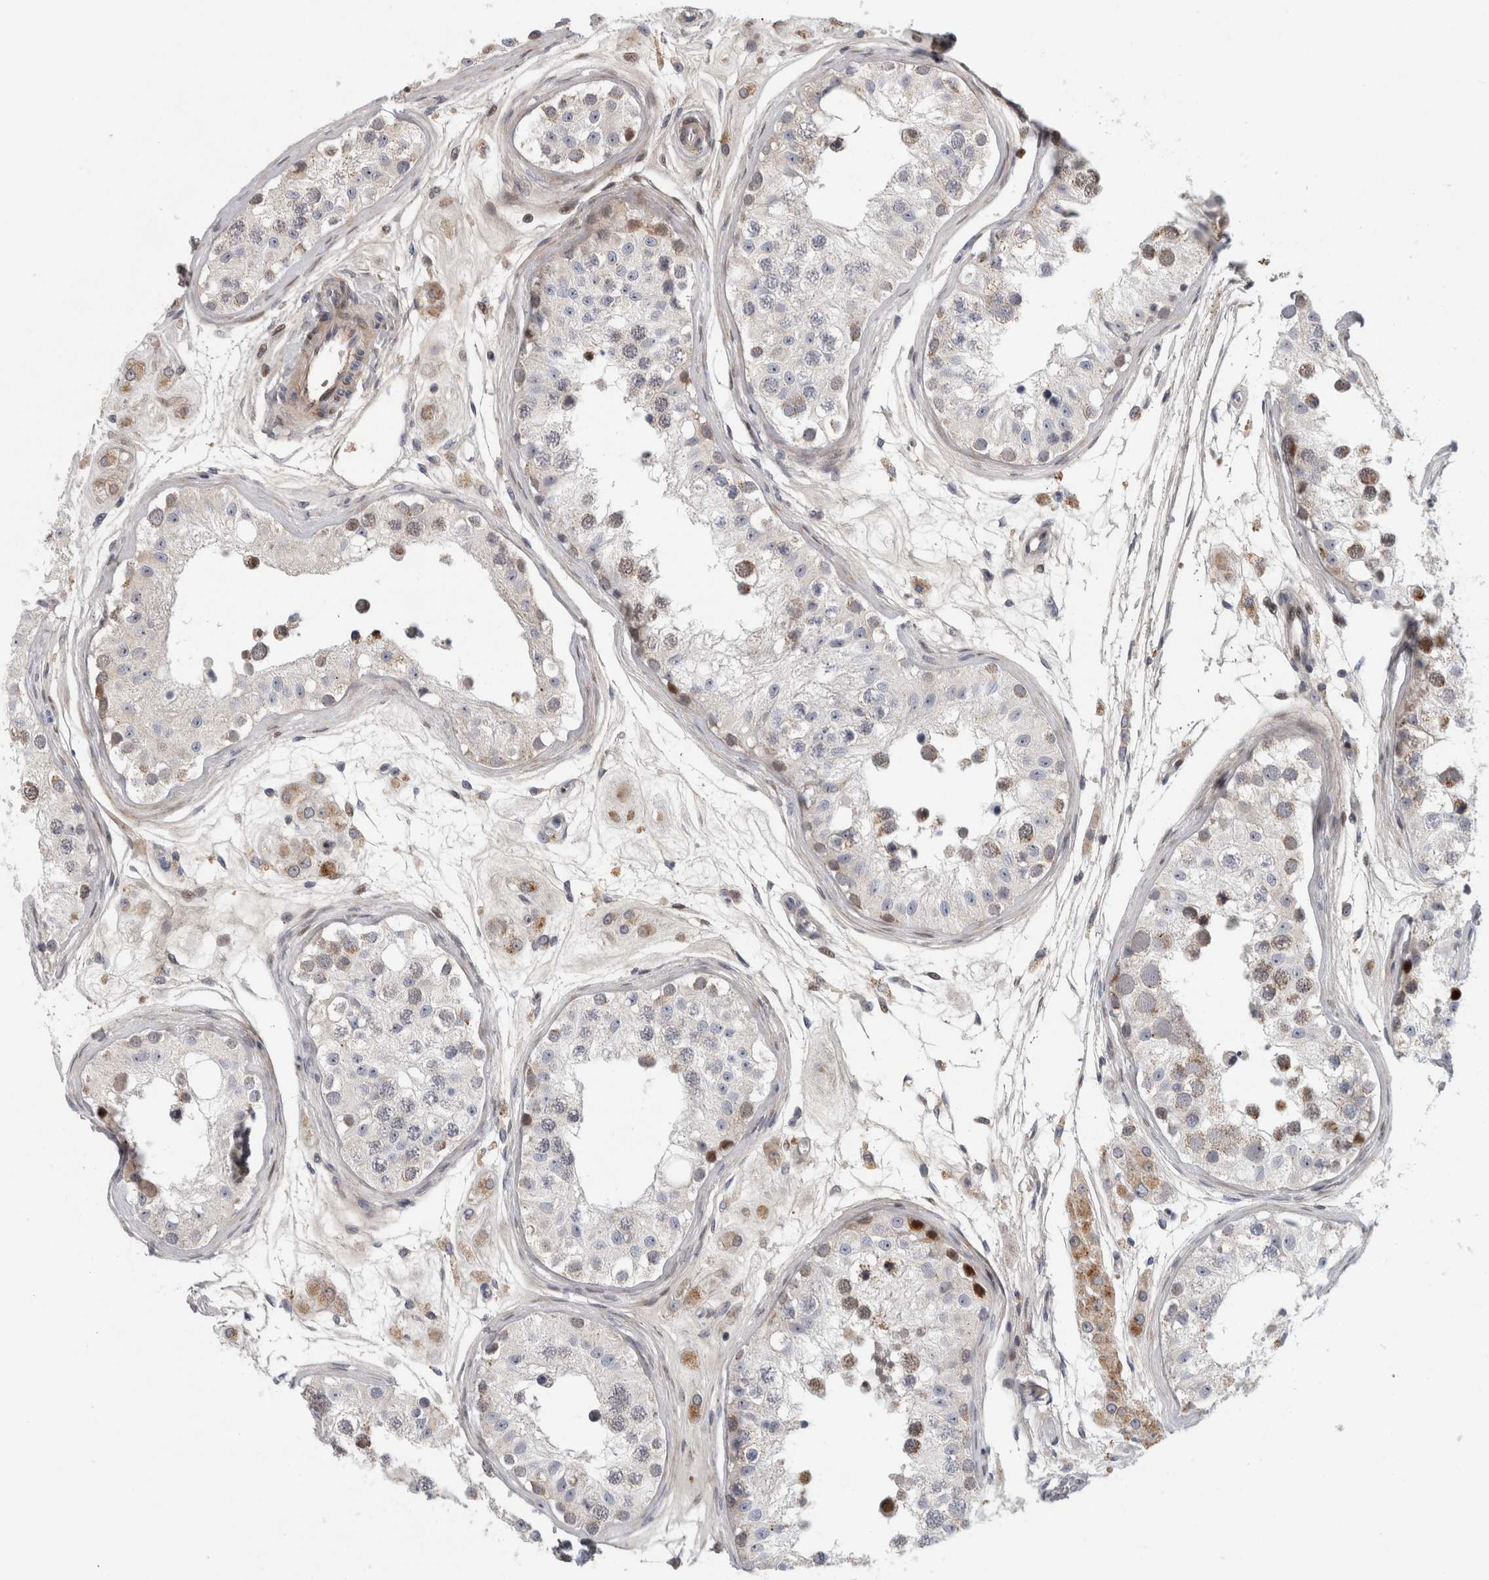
{"staining": {"intensity": "moderate", "quantity": "25%-75%", "location": "cytoplasmic/membranous"}, "tissue": "testis", "cell_type": "Cells in seminiferous ducts", "image_type": "normal", "snomed": [{"axis": "morphology", "description": "Normal tissue, NOS"}, {"axis": "morphology", "description": "Adenocarcinoma, metastatic, NOS"}, {"axis": "topography", "description": "Testis"}], "caption": "Moderate cytoplasmic/membranous expression for a protein is present in about 25%-75% of cells in seminiferous ducts of benign testis using immunohistochemistry.", "gene": "RBM48", "patient": {"sex": "male", "age": 26}}